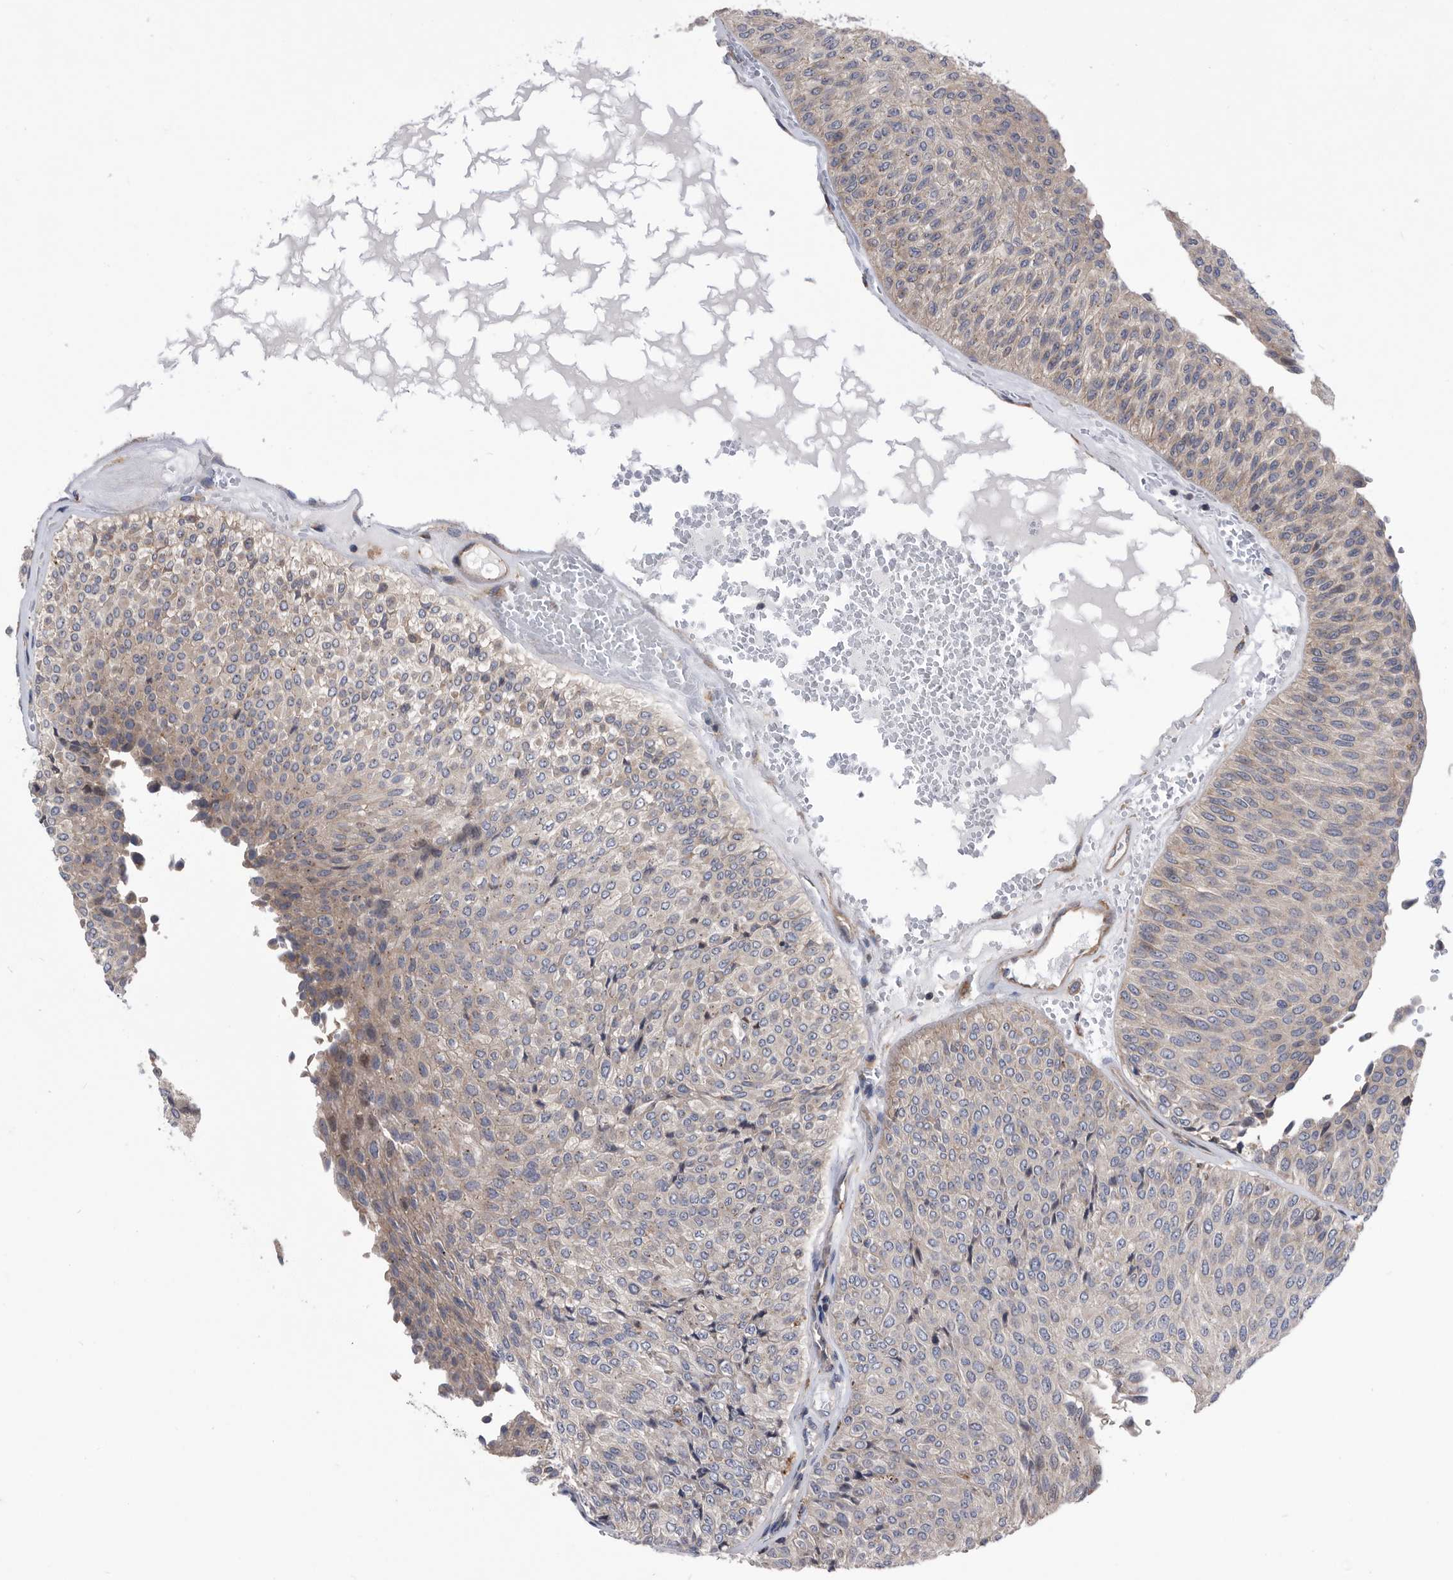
{"staining": {"intensity": "weak", "quantity": "<25%", "location": "cytoplasmic/membranous"}, "tissue": "urothelial cancer", "cell_type": "Tumor cells", "image_type": "cancer", "snomed": [{"axis": "morphology", "description": "Urothelial carcinoma, Low grade"}, {"axis": "topography", "description": "Urinary bladder"}], "caption": "Immunohistochemistry (IHC) of human urothelial carcinoma (low-grade) demonstrates no positivity in tumor cells.", "gene": "BAIAP3", "patient": {"sex": "male", "age": 78}}